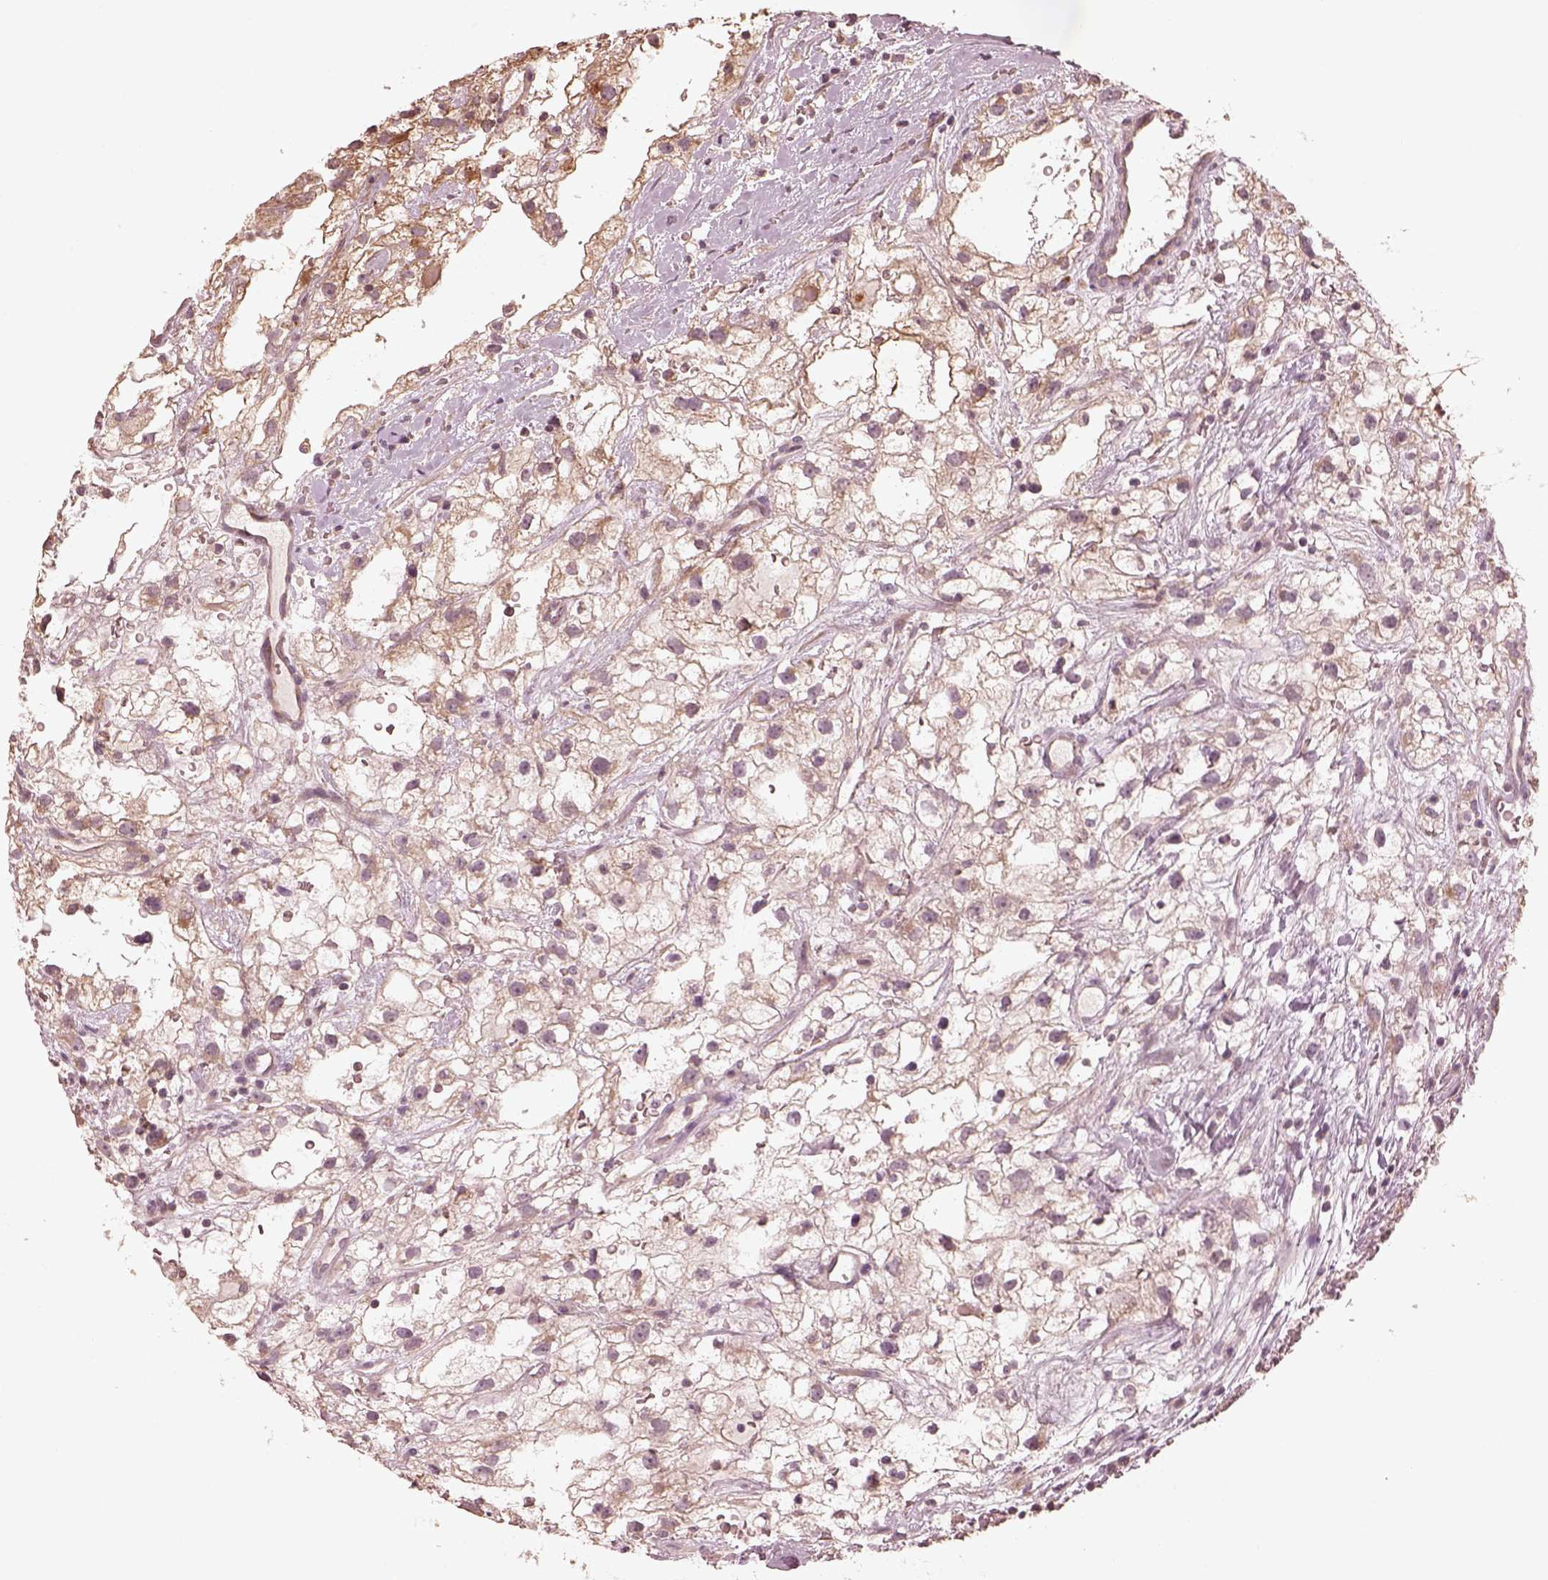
{"staining": {"intensity": "weak", "quantity": "25%-75%", "location": "cytoplasmic/membranous"}, "tissue": "renal cancer", "cell_type": "Tumor cells", "image_type": "cancer", "snomed": [{"axis": "morphology", "description": "Adenocarcinoma, NOS"}, {"axis": "topography", "description": "Kidney"}], "caption": "Brown immunohistochemical staining in renal cancer shows weak cytoplasmic/membranous expression in about 25%-75% of tumor cells. The staining was performed using DAB (3,3'-diaminobenzidine) to visualize the protein expression in brown, while the nuclei were stained in blue with hematoxylin (Magnification: 20x).", "gene": "SLC25A46", "patient": {"sex": "male", "age": 59}}